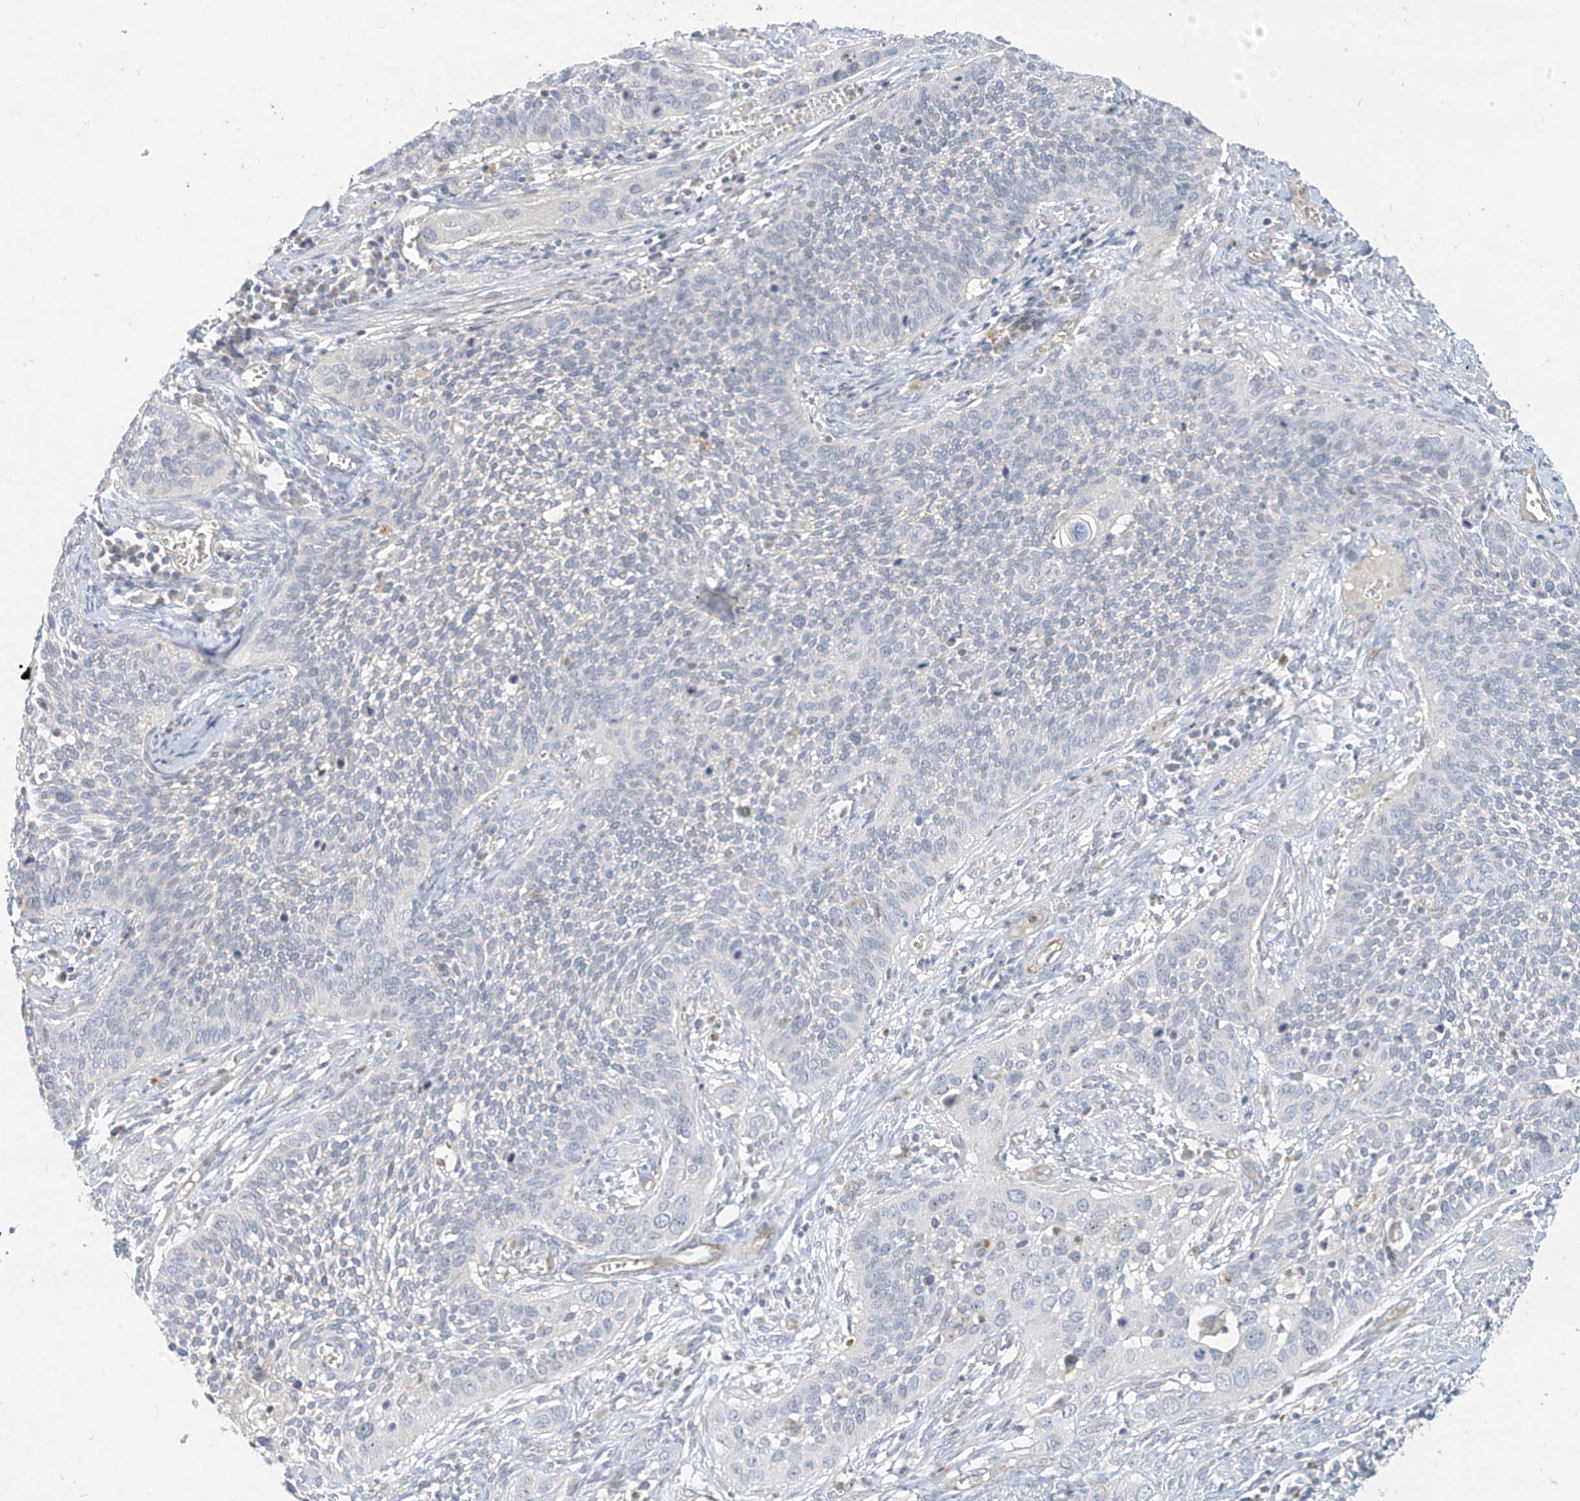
{"staining": {"intensity": "negative", "quantity": "none", "location": "none"}, "tissue": "cervical cancer", "cell_type": "Tumor cells", "image_type": "cancer", "snomed": [{"axis": "morphology", "description": "Squamous cell carcinoma, NOS"}, {"axis": "topography", "description": "Cervix"}], "caption": "This is a histopathology image of IHC staining of squamous cell carcinoma (cervical), which shows no staining in tumor cells.", "gene": "C2orf42", "patient": {"sex": "female", "age": 34}}